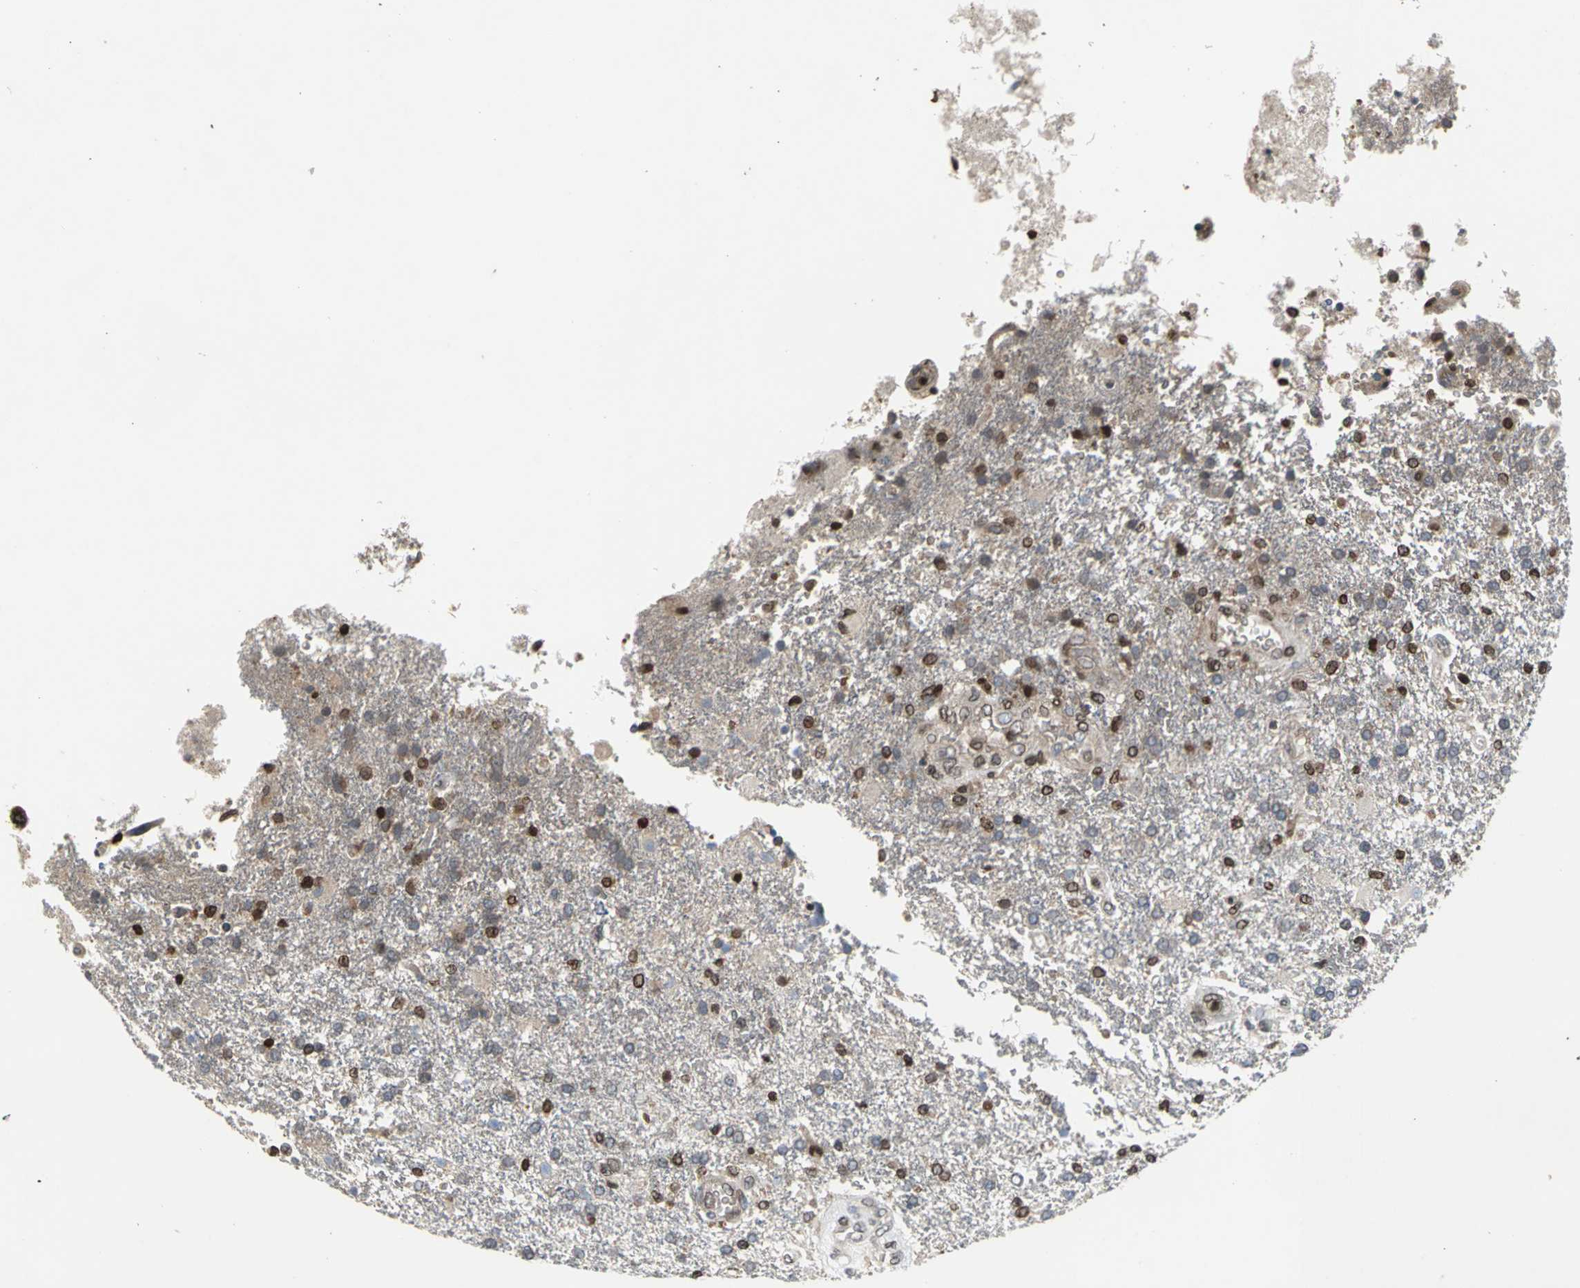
{"staining": {"intensity": "moderate", "quantity": ">75%", "location": "cytoplasmic/membranous,nuclear"}, "tissue": "glioma", "cell_type": "Tumor cells", "image_type": "cancer", "snomed": [{"axis": "morphology", "description": "Glioma, malignant, High grade"}, {"axis": "topography", "description": "Cerebral cortex"}], "caption": "Approximately >75% of tumor cells in human glioma demonstrate moderate cytoplasmic/membranous and nuclear protein expression as visualized by brown immunohistochemical staining.", "gene": "AHR", "patient": {"sex": "male", "age": 79}}